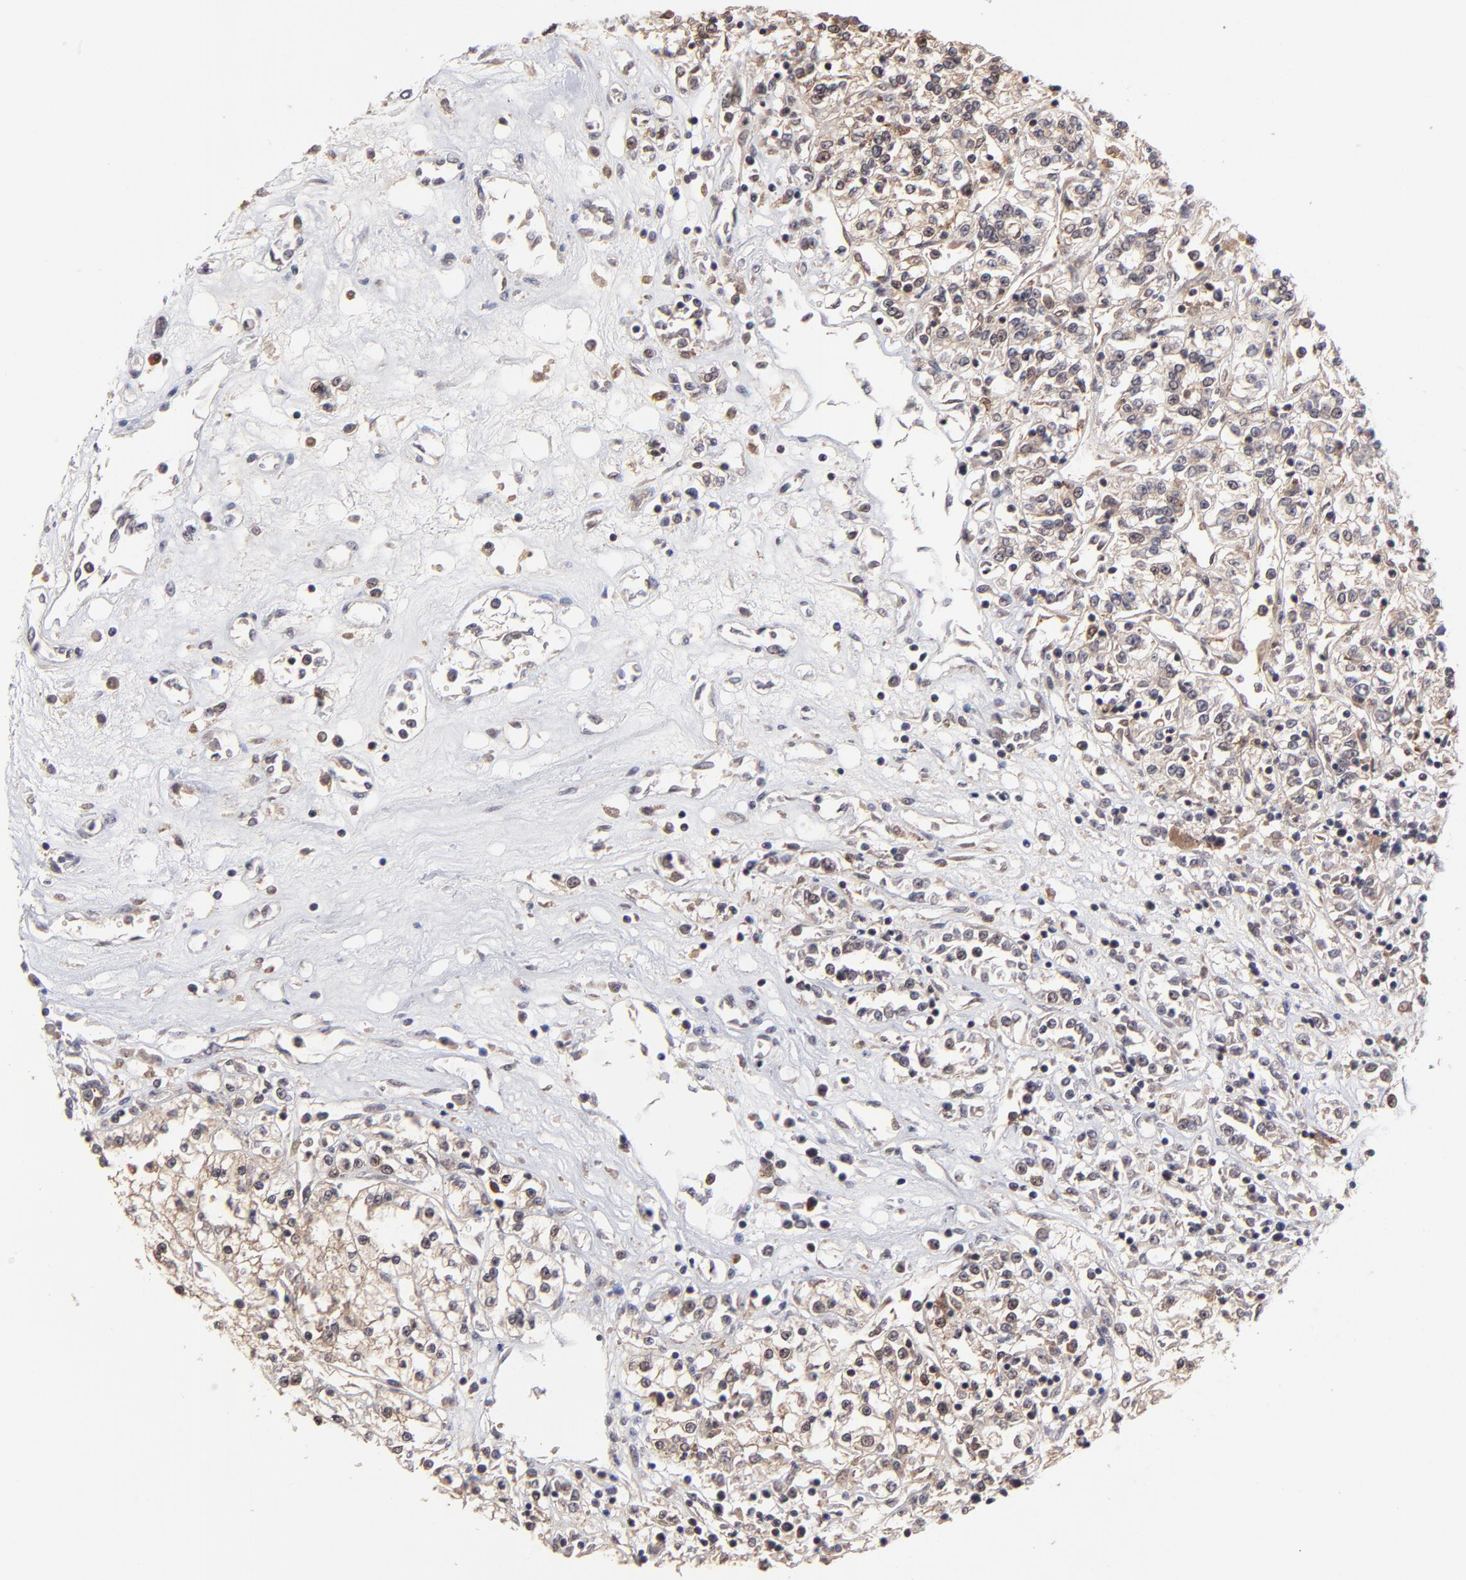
{"staining": {"intensity": "weak", "quantity": "<25%", "location": "cytoplasmic/membranous"}, "tissue": "renal cancer", "cell_type": "Tumor cells", "image_type": "cancer", "snomed": [{"axis": "morphology", "description": "Adenocarcinoma, NOS"}, {"axis": "topography", "description": "Kidney"}], "caption": "Immunohistochemistry of human renal adenocarcinoma demonstrates no positivity in tumor cells.", "gene": "UBE2L6", "patient": {"sex": "female", "age": 76}}